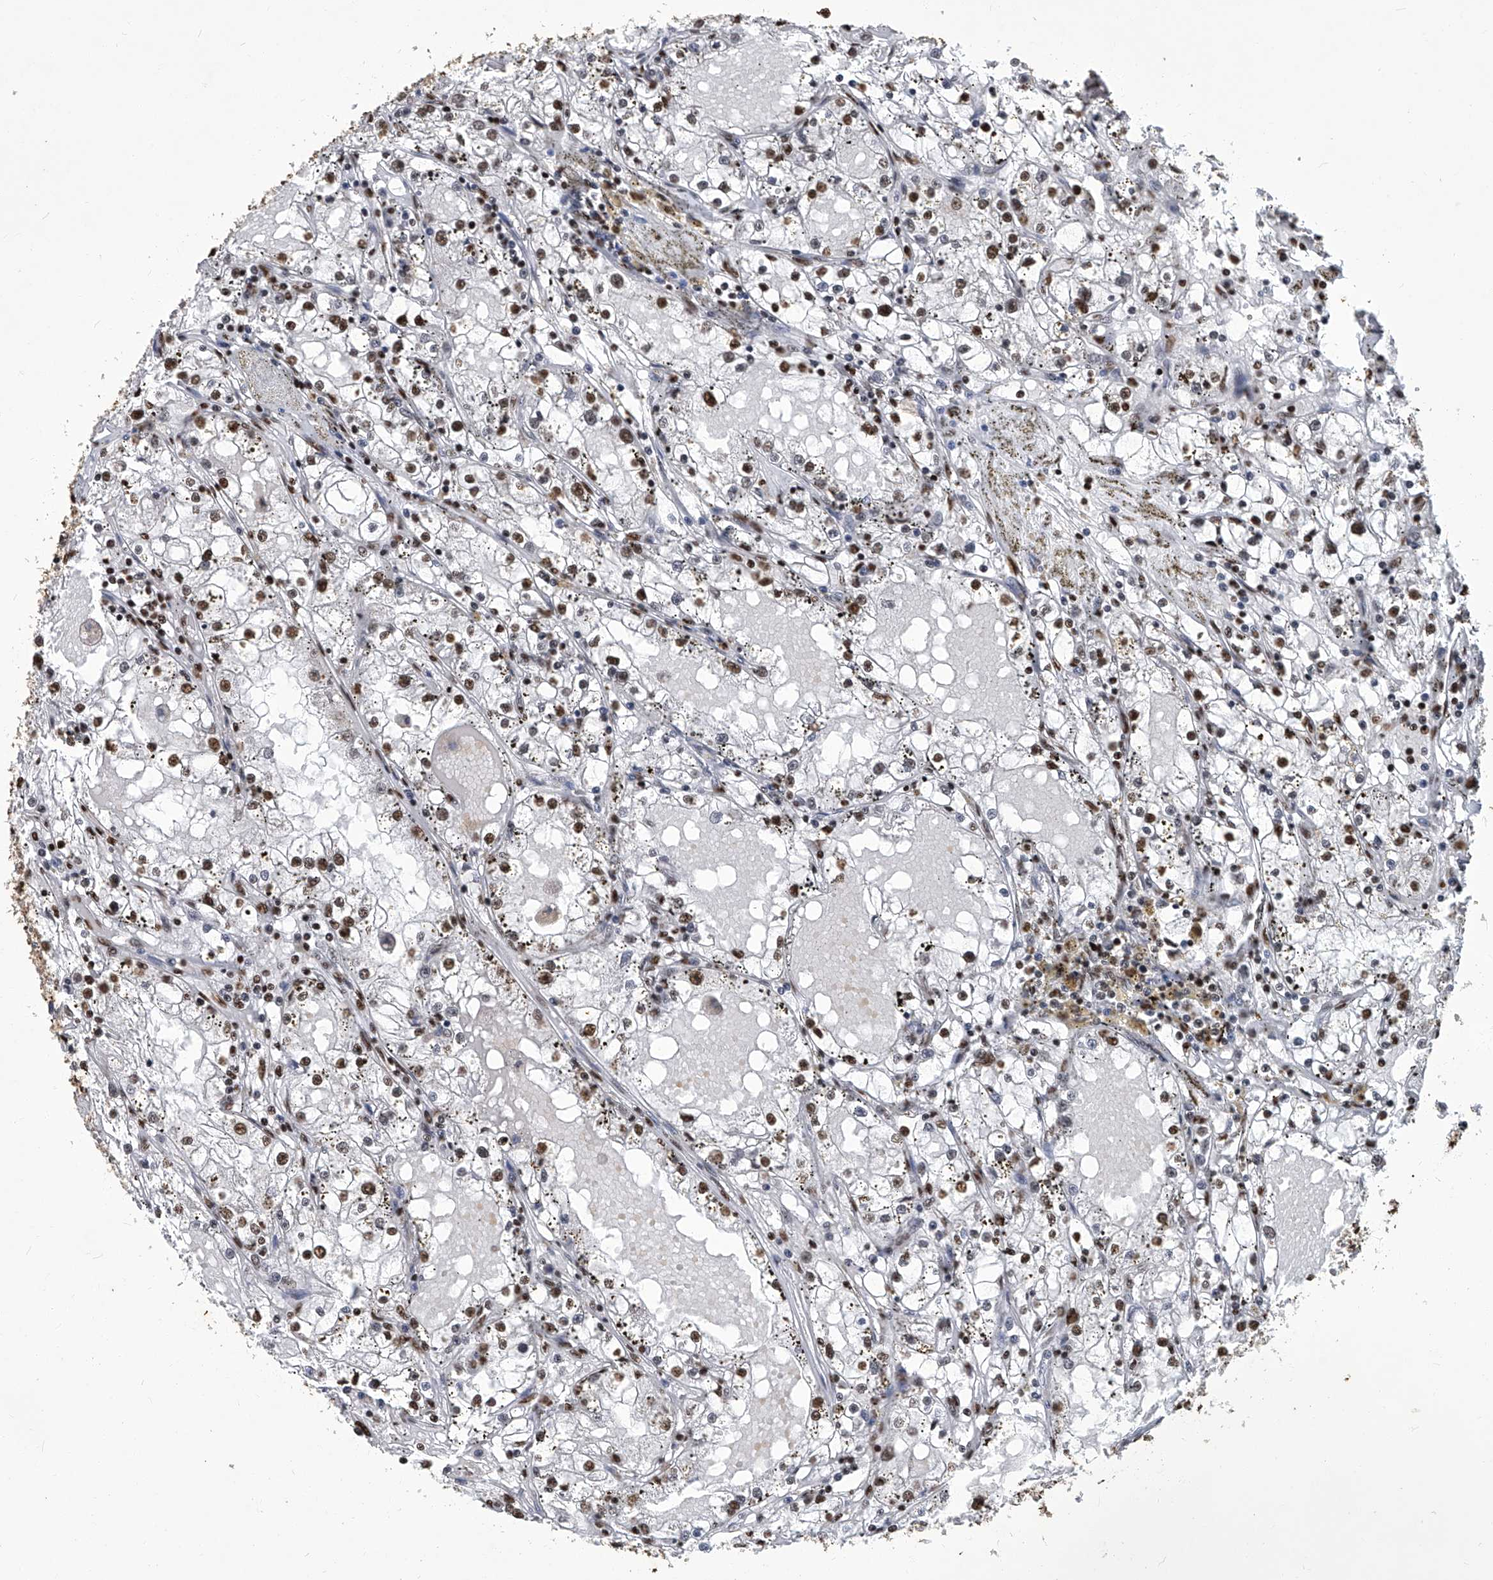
{"staining": {"intensity": "moderate", "quantity": ">75%", "location": "nuclear"}, "tissue": "renal cancer", "cell_type": "Tumor cells", "image_type": "cancer", "snomed": [{"axis": "morphology", "description": "Adenocarcinoma, NOS"}, {"axis": "topography", "description": "Kidney"}], "caption": "High-power microscopy captured an immunohistochemistry (IHC) image of adenocarcinoma (renal), revealing moderate nuclear positivity in approximately >75% of tumor cells.", "gene": "HBP1", "patient": {"sex": "male", "age": 56}}